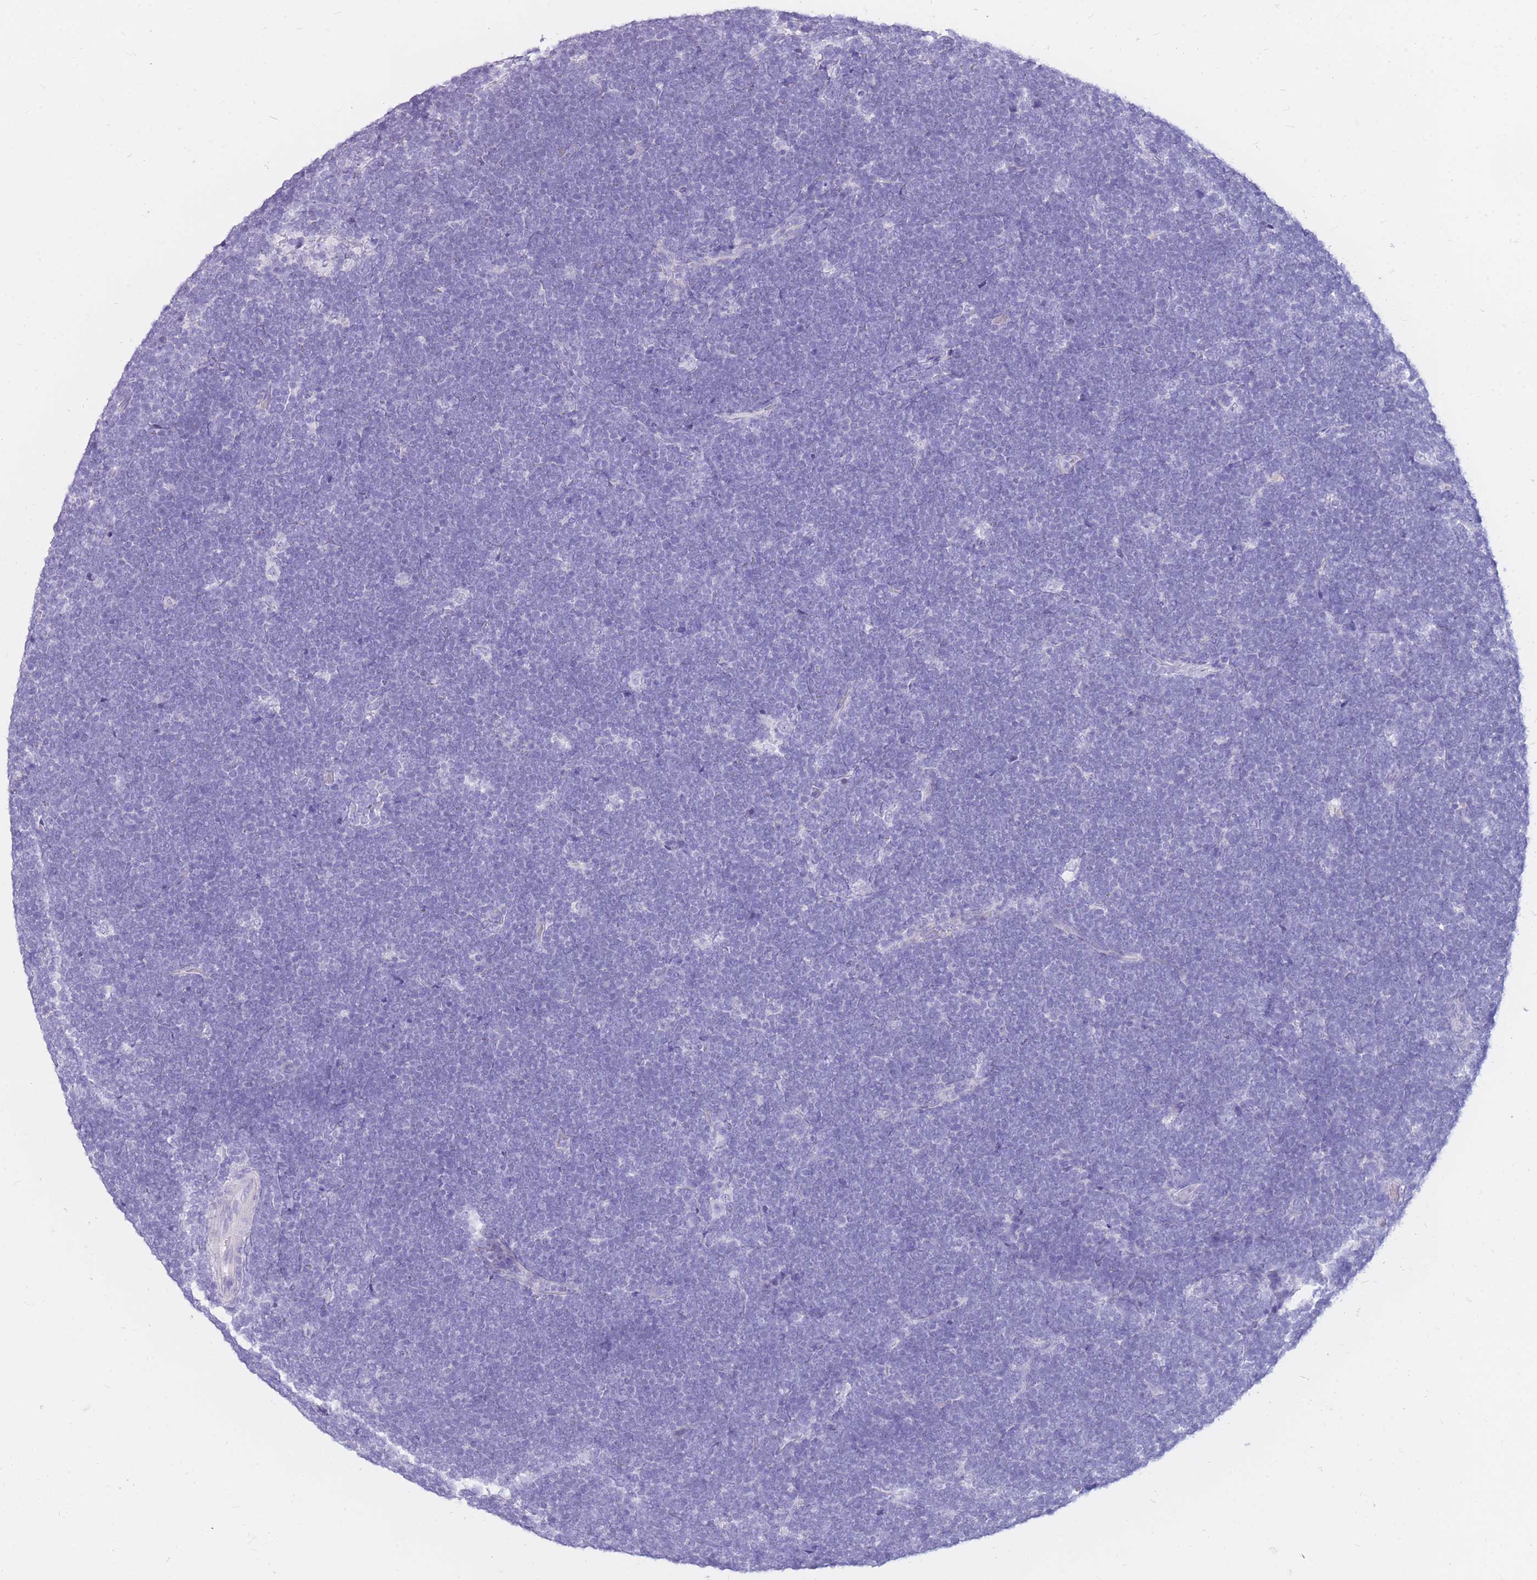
{"staining": {"intensity": "negative", "quantity": "none", "location": "none"}, "tissue": "lymphoma", "cell_type": "Tumor cells", "image_type": "cancer", "snomed": [{"axis": "morphology", "description": "Malignant lymphoma, non-Hodgkin's type, High grade"}, {"axis": "topography", "description": "Lymph node"}], "caption": "The image displays no staining of tumor cells in high-grade malignant lymphoma, non-Hodgkin's type.", "gene": "CYP21A2", "patient": {"sex": "male", "age": 13}}